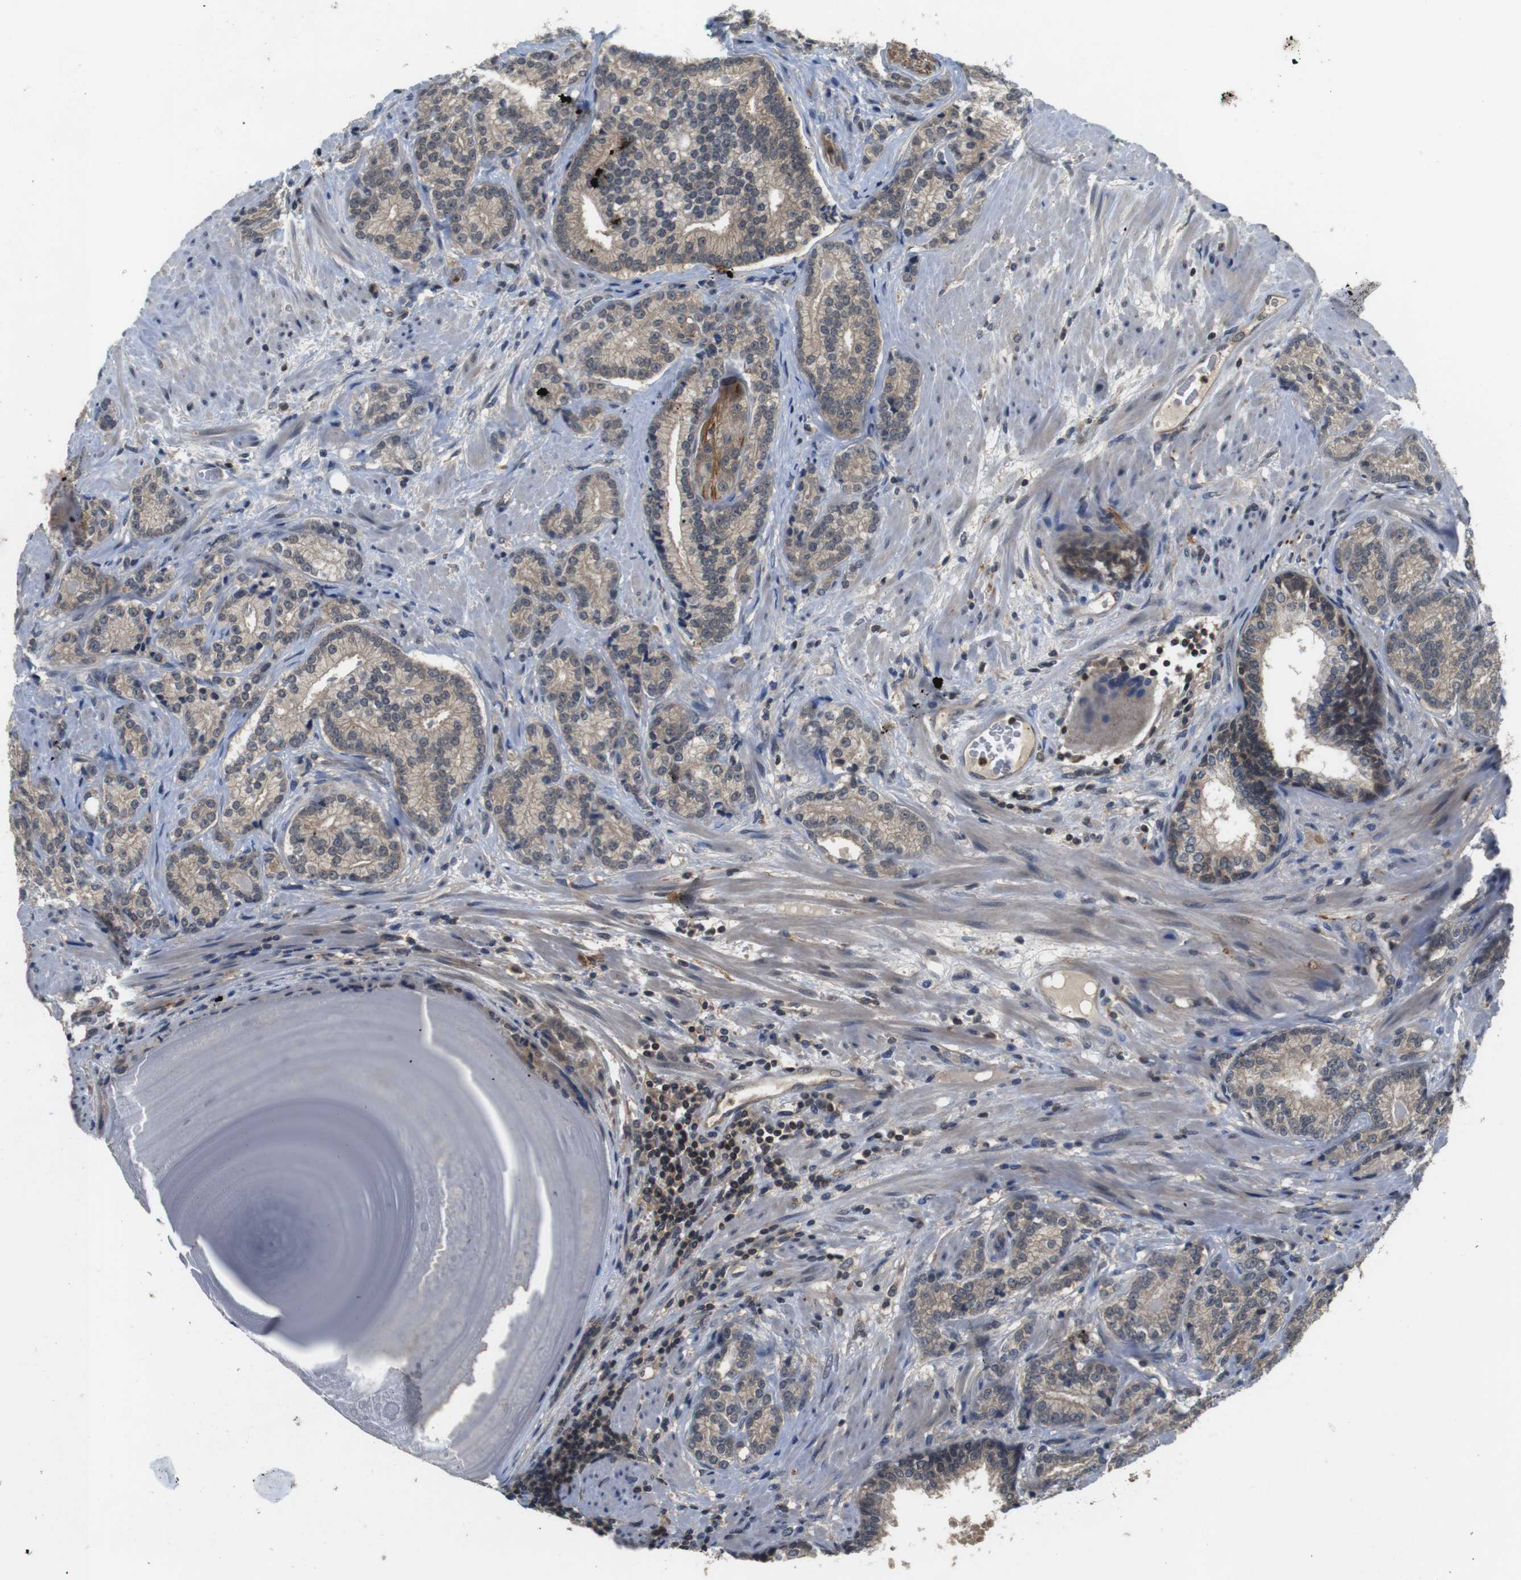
{"staining": {"intensity": "weak", "quantity": ">75%", "location": "cytoplasmic/membranous"}, "tissue": "prostate cancer", "cell_type": "Tumor cells", "image_type": "cancer", "snomed": [{"axis": "morphology", "description": "Adenocarcinoma, High grade"}, {"axis": "topography", "description": "Prostate"}], "caption": "This histopathology image shows immunohistochemistry staining of human adenocarcinoma (high-grade) (prostate), with low weak cytoplasmic/membranous positivity in about >75% of tumor cells.", "gene": "FADD", "patient": {"sex": "male", "age": 61}}